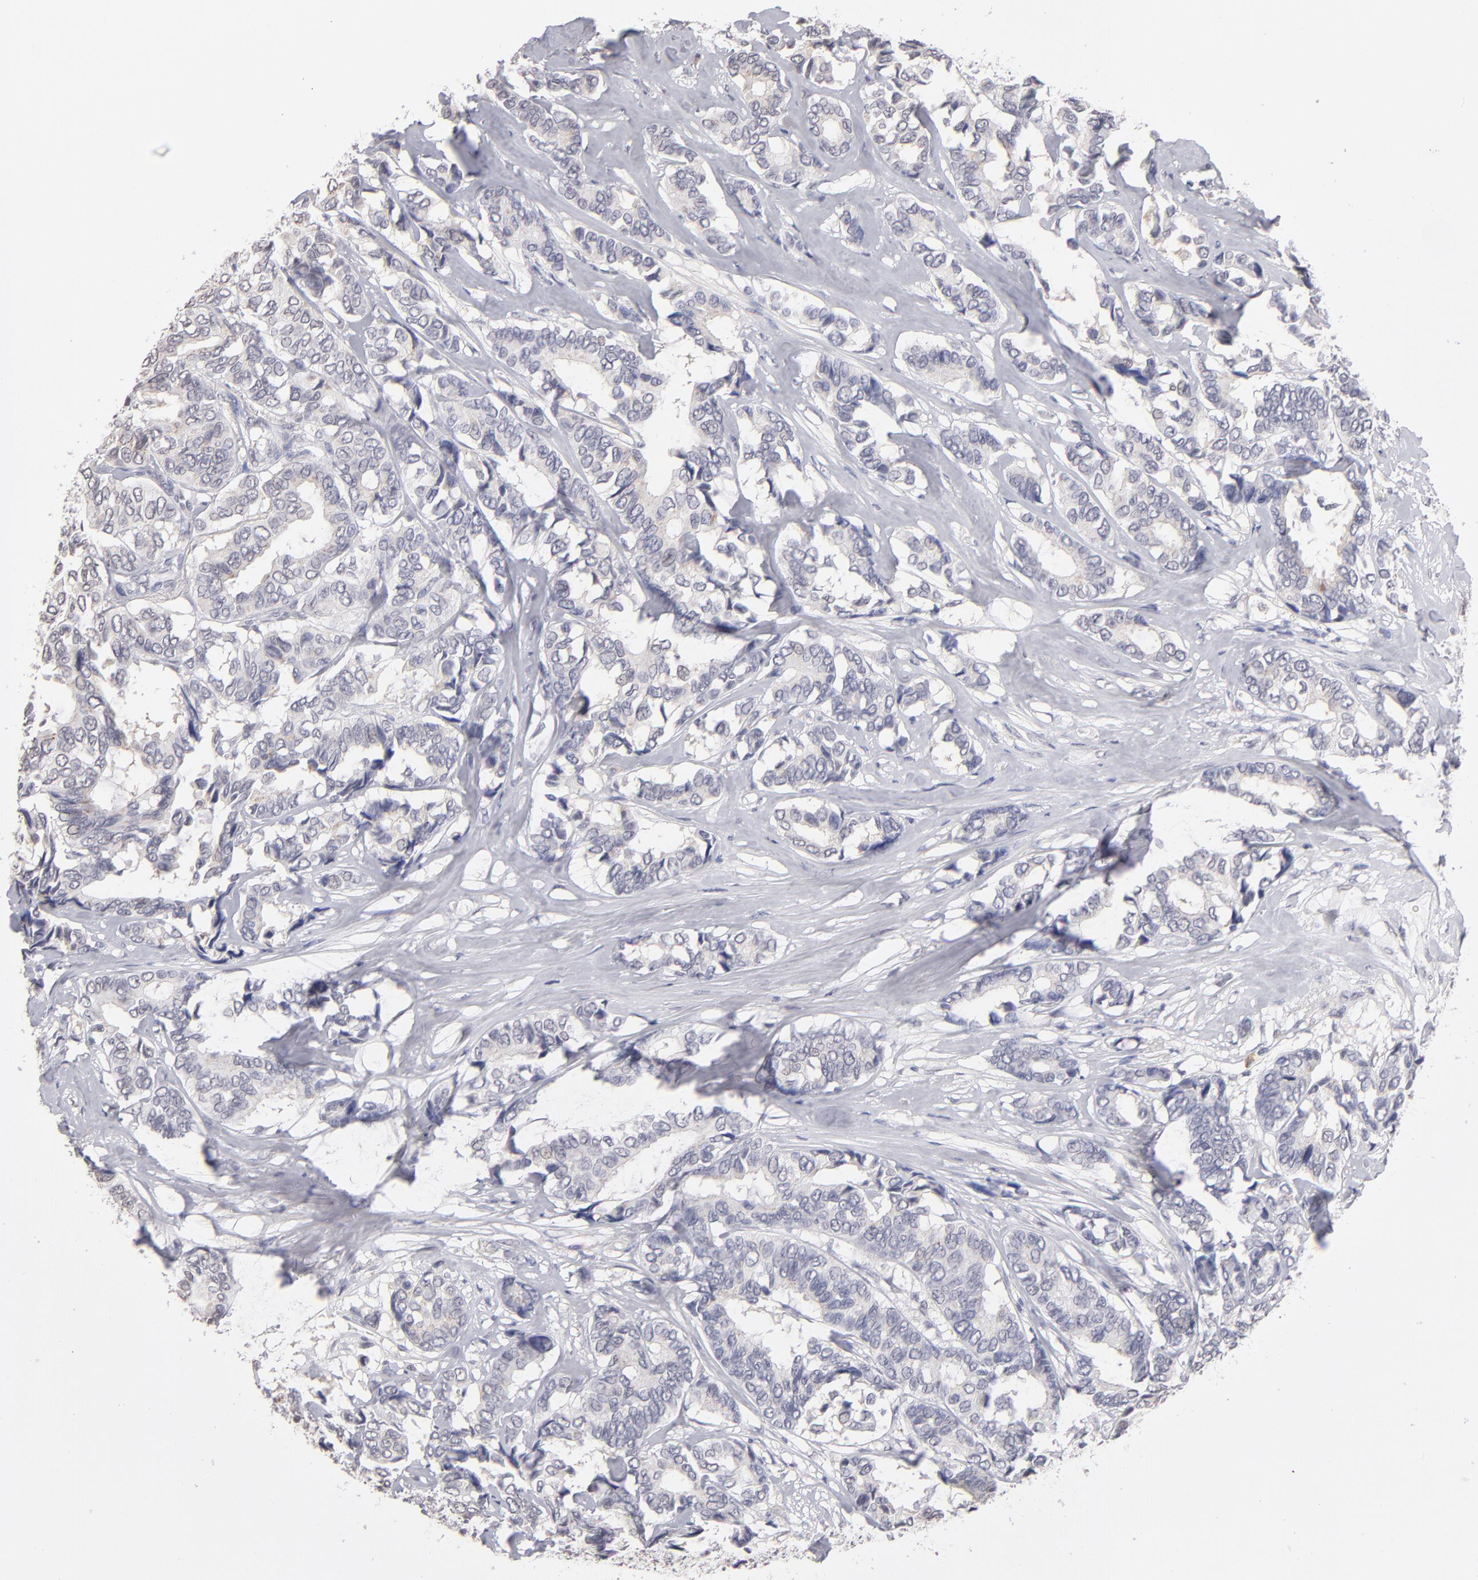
{"staining": {"intensity": "negative", "quantity": "none", "location": "none"}, "tissue": "breast cancer", "cell_type": "Tumor cells", "image_type": "cancer", "snomed": [{"axis": "morphology", "description": "Duct carcinoma"}, {"axis": "topography", "description": "Breast"}], "caption": "Immunohistochemistry (IHC) of human breast cancer (intraductal carcinoma) shows no expression in tumor cells.", "gene": "MGAM", "patient": {"sex": "female", "age": 87}}